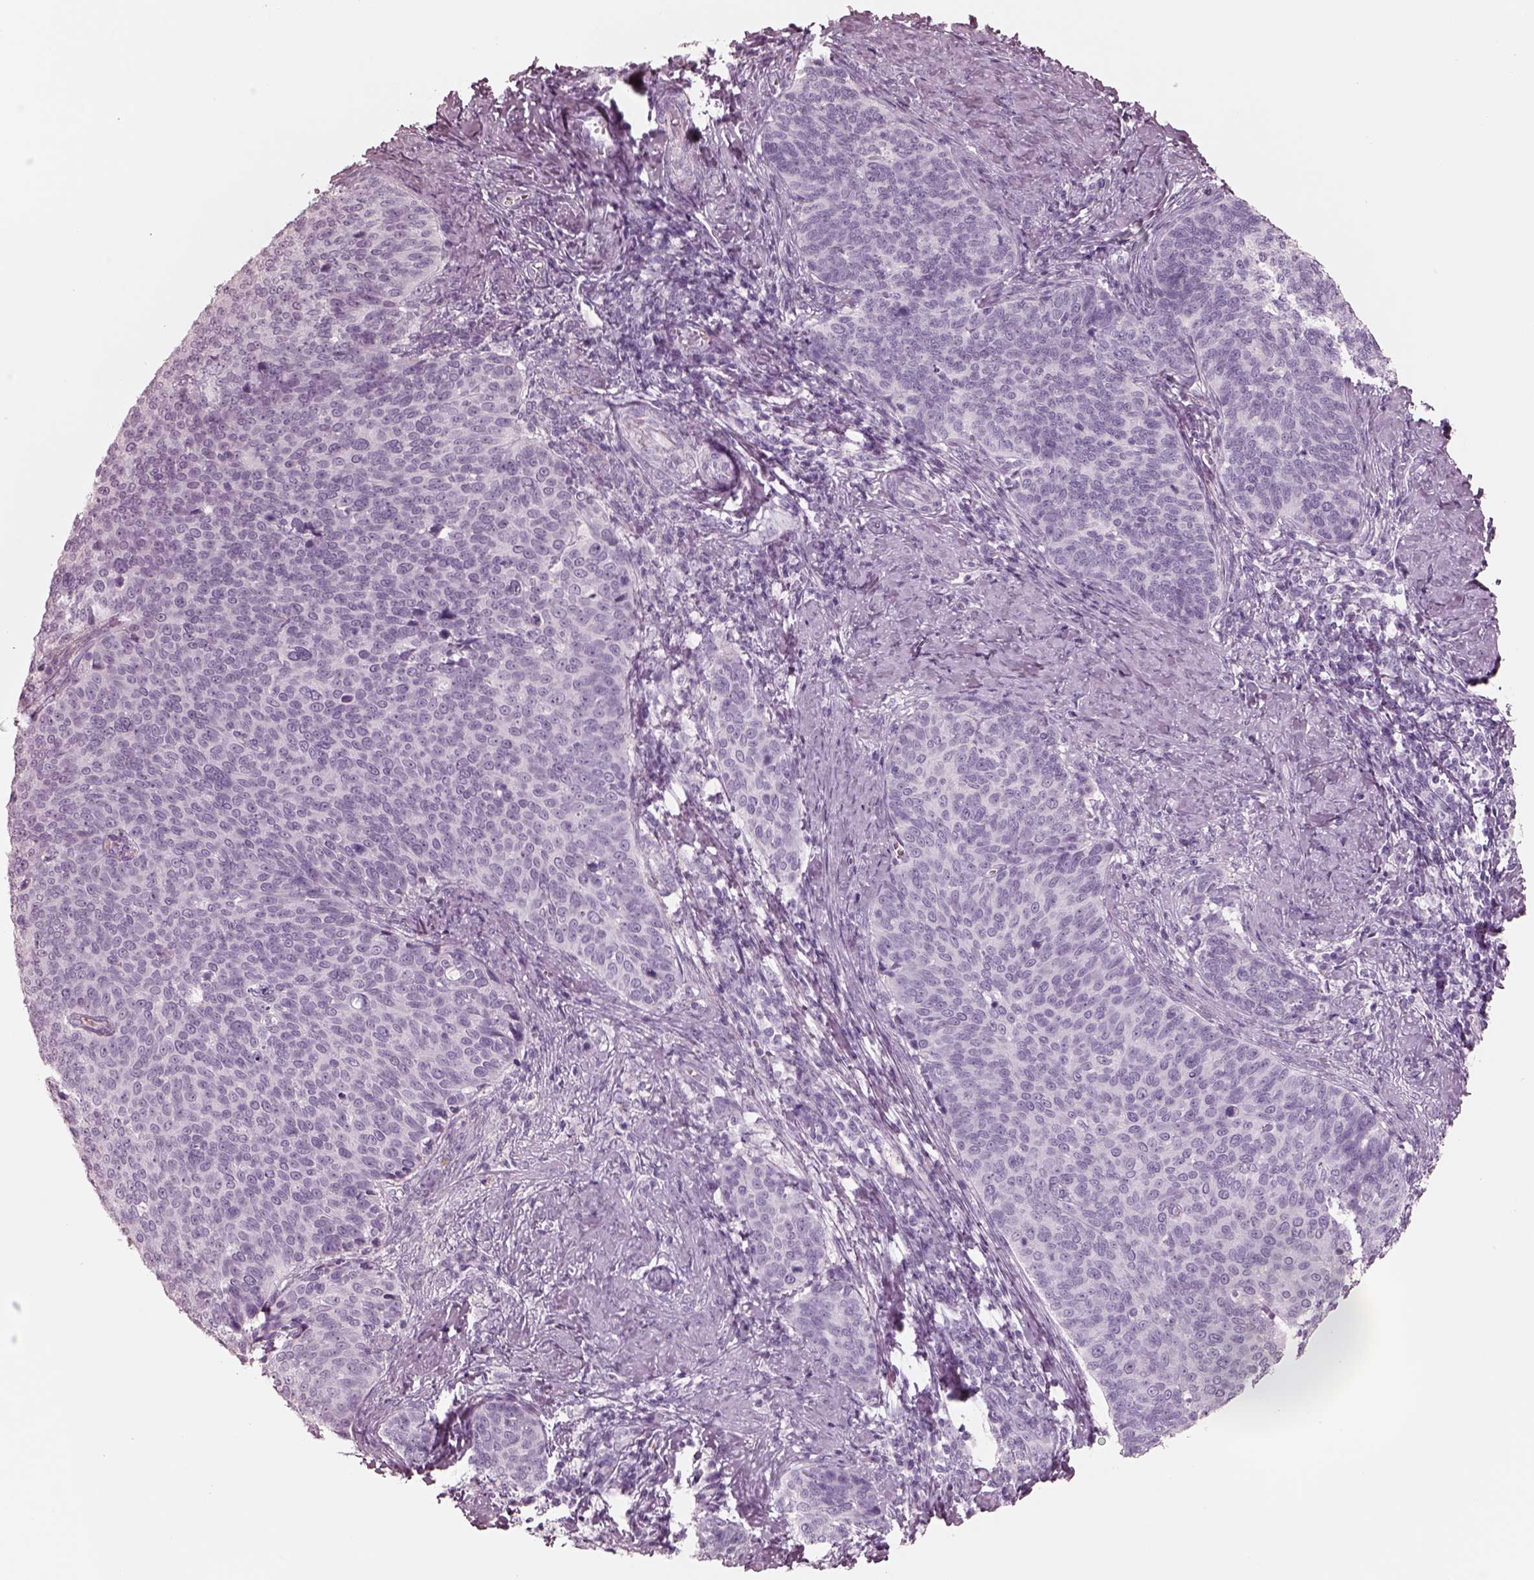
{"staining": {"intensity": "negative", "quantity": "none", "location": "none"}, "tissue": "cervical cancer", "cell_type": "Tumor cells", "image_type": "cancer", "snomed": [{"axis": "morphology", "description": "Normal tissue, NOS"}, {"axis": "morphology", "description": "Squamous cell carcinoma, NOS"}, {"axis": "topography", "description": "Cervix"}], "caption": "Cervical cancer was stained to show a protein in brown. There is no significant expression in tumor cells. (Stains: DAB (3,3'-diaminobenzidine) IHC with hematoxylin counter stain, Microscopy: brightfield microscopy at high magnification).", "gene": "ELANE", "patient": {"sex": "female", "age": 39}}